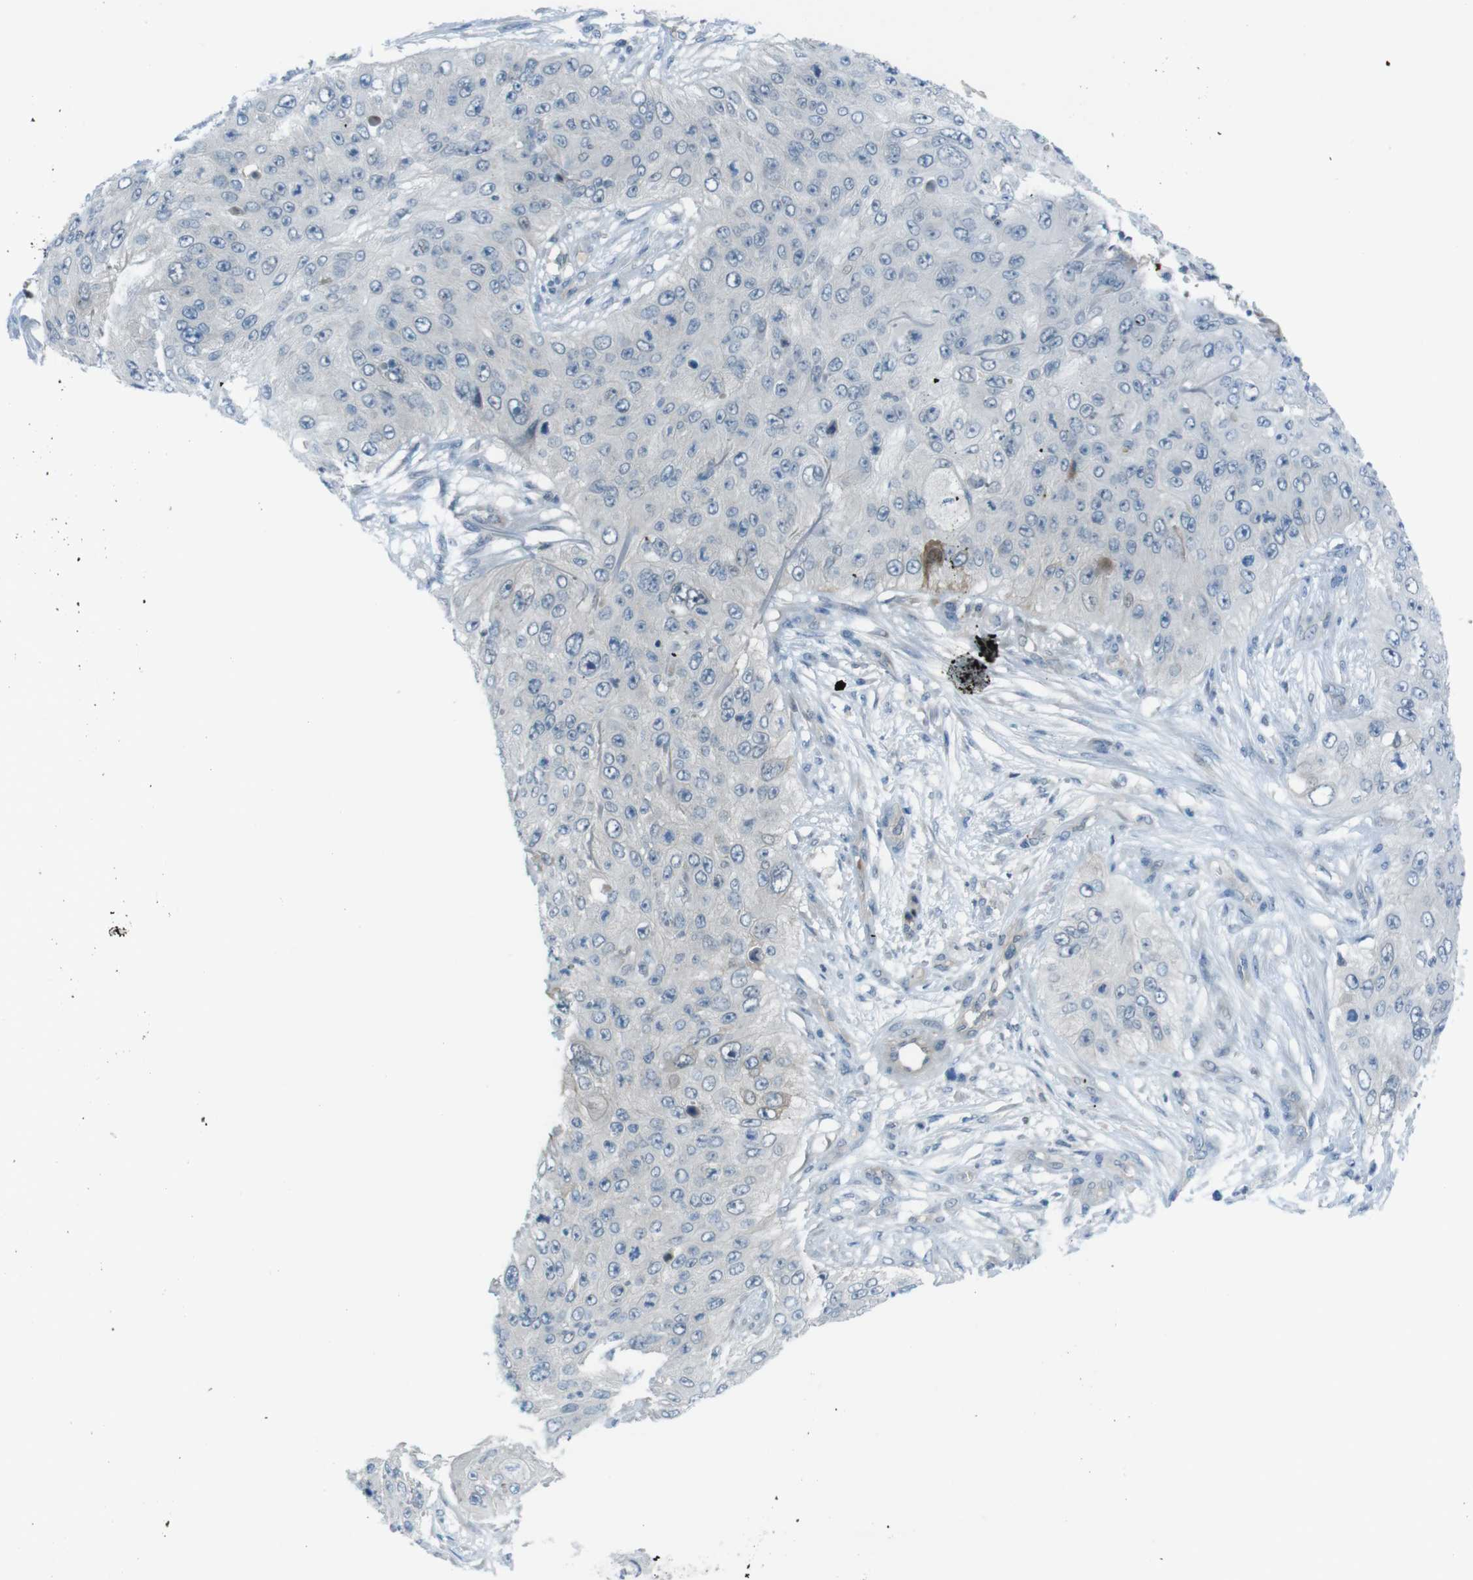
{"staining": {"intensity": "negative", "quantity": "none", "location": "none"}, "tissue": "skin cancer", "cell_type": "Tumor cells", "image_type": "cancer", "snomed": [{"axis": "morphology", "description": "Squamous cell carcinoma, NOS"}, {"axis": "topography", "description": "Skin"}], "caption": "DAB immunohistochemical staining of squamous cell carcinoma (skin) shows no significant staining in tumor cells. (Stains: DAB IHC with hematoxylin counter stain, Microscopy: brightfield microscopy at high magnification).", "gene": "ZDHHC20", "patient": {"sex": "female", "age": 80}}